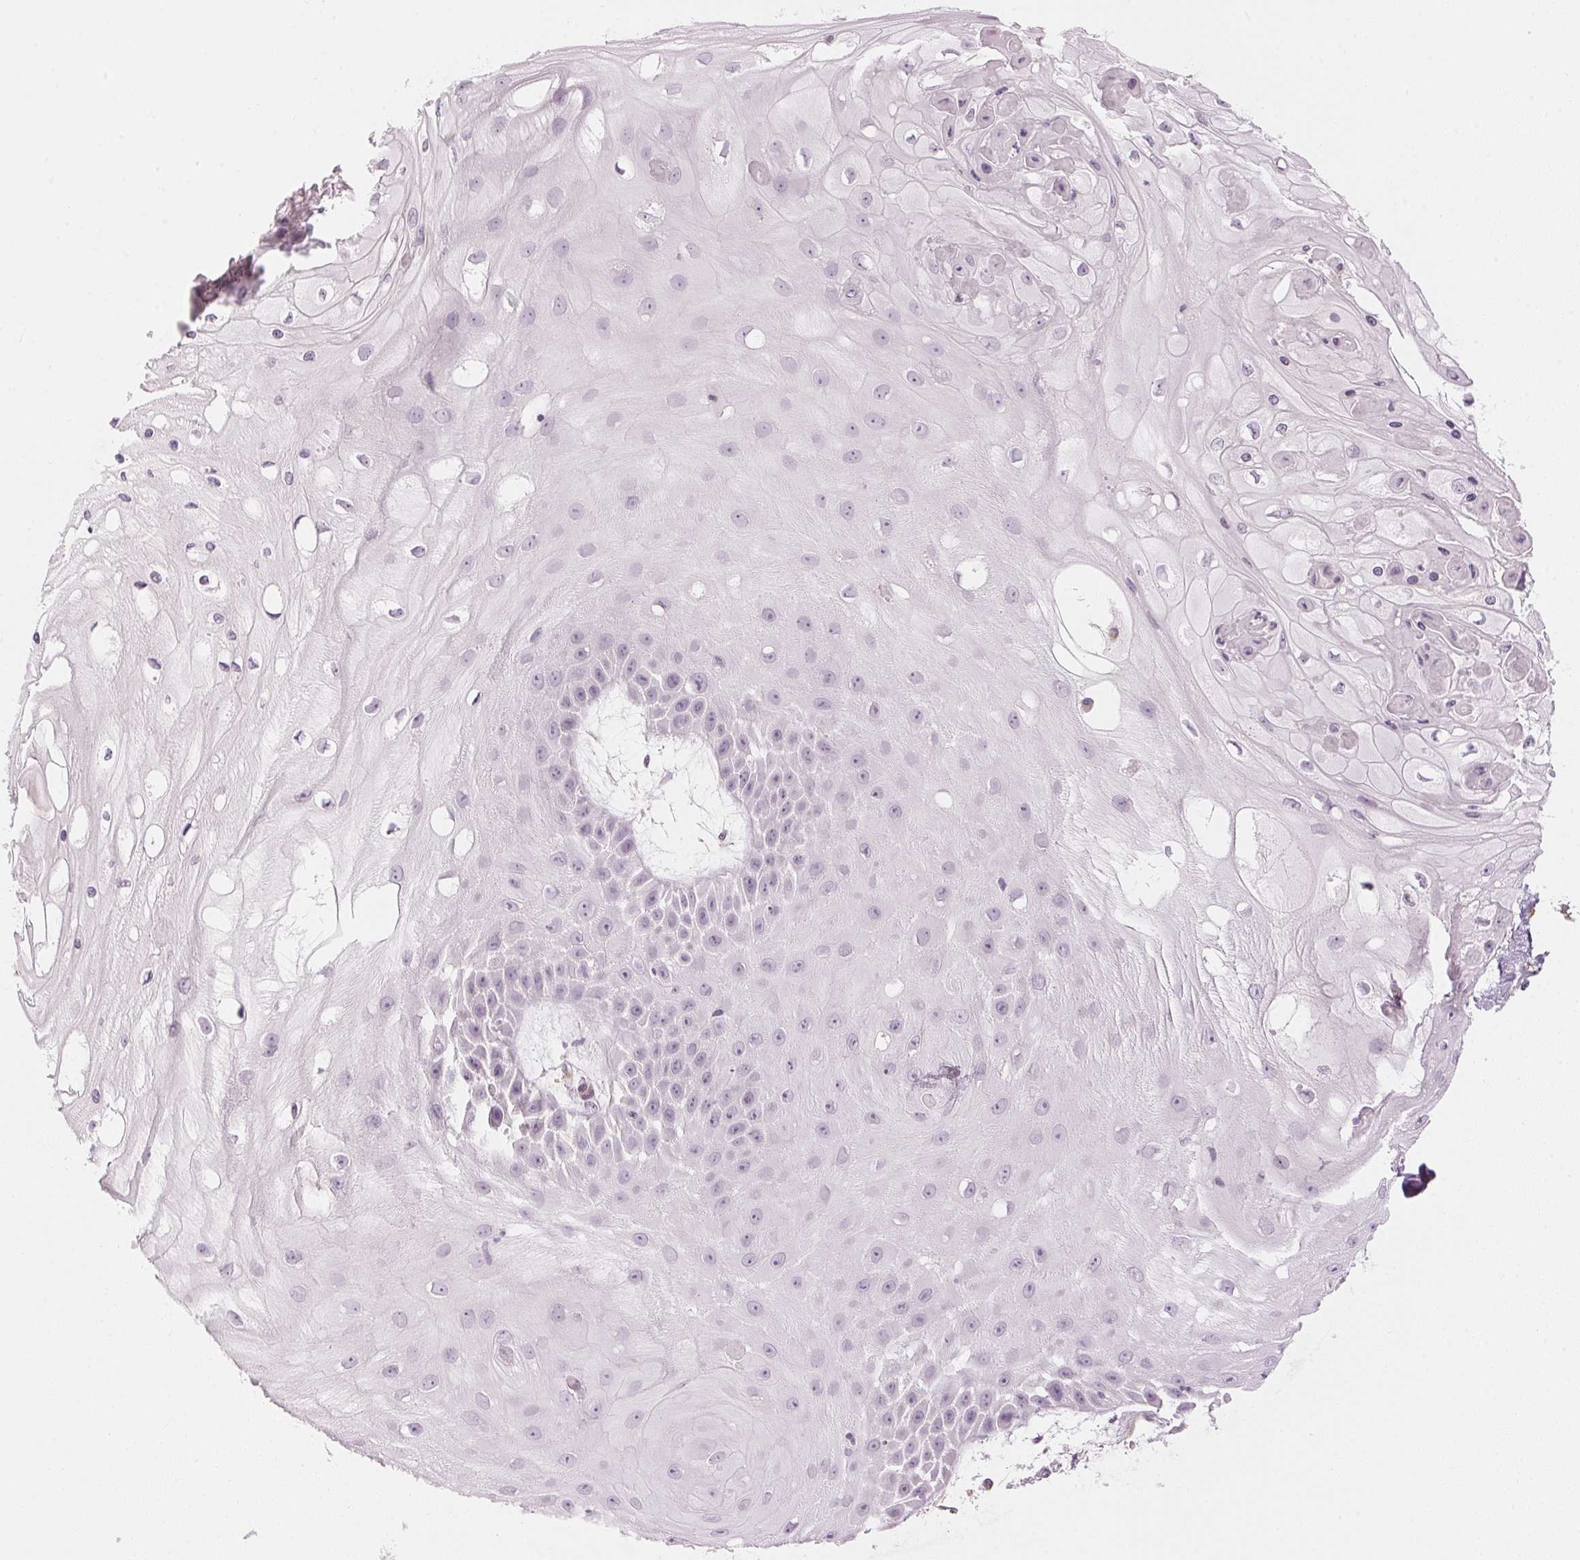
{"staining": {"intensity": "negative", "quantity": "none", "location": "none"}, "tissue": "skin cancer", "cell_type": "Tumor cells", "image_type": "cancer", "snomed": [{"axis": "morphology", "description": "Squamous cell carcinoma, NOS"}, {"axis": "topography", "description": "Skin"}], "caption": "The histopathology image reveals no staining of tumor cells in skin squamous cell carcinoma.", "gene": "APLP1", "patient": {"sex": "male", "age": 70}}